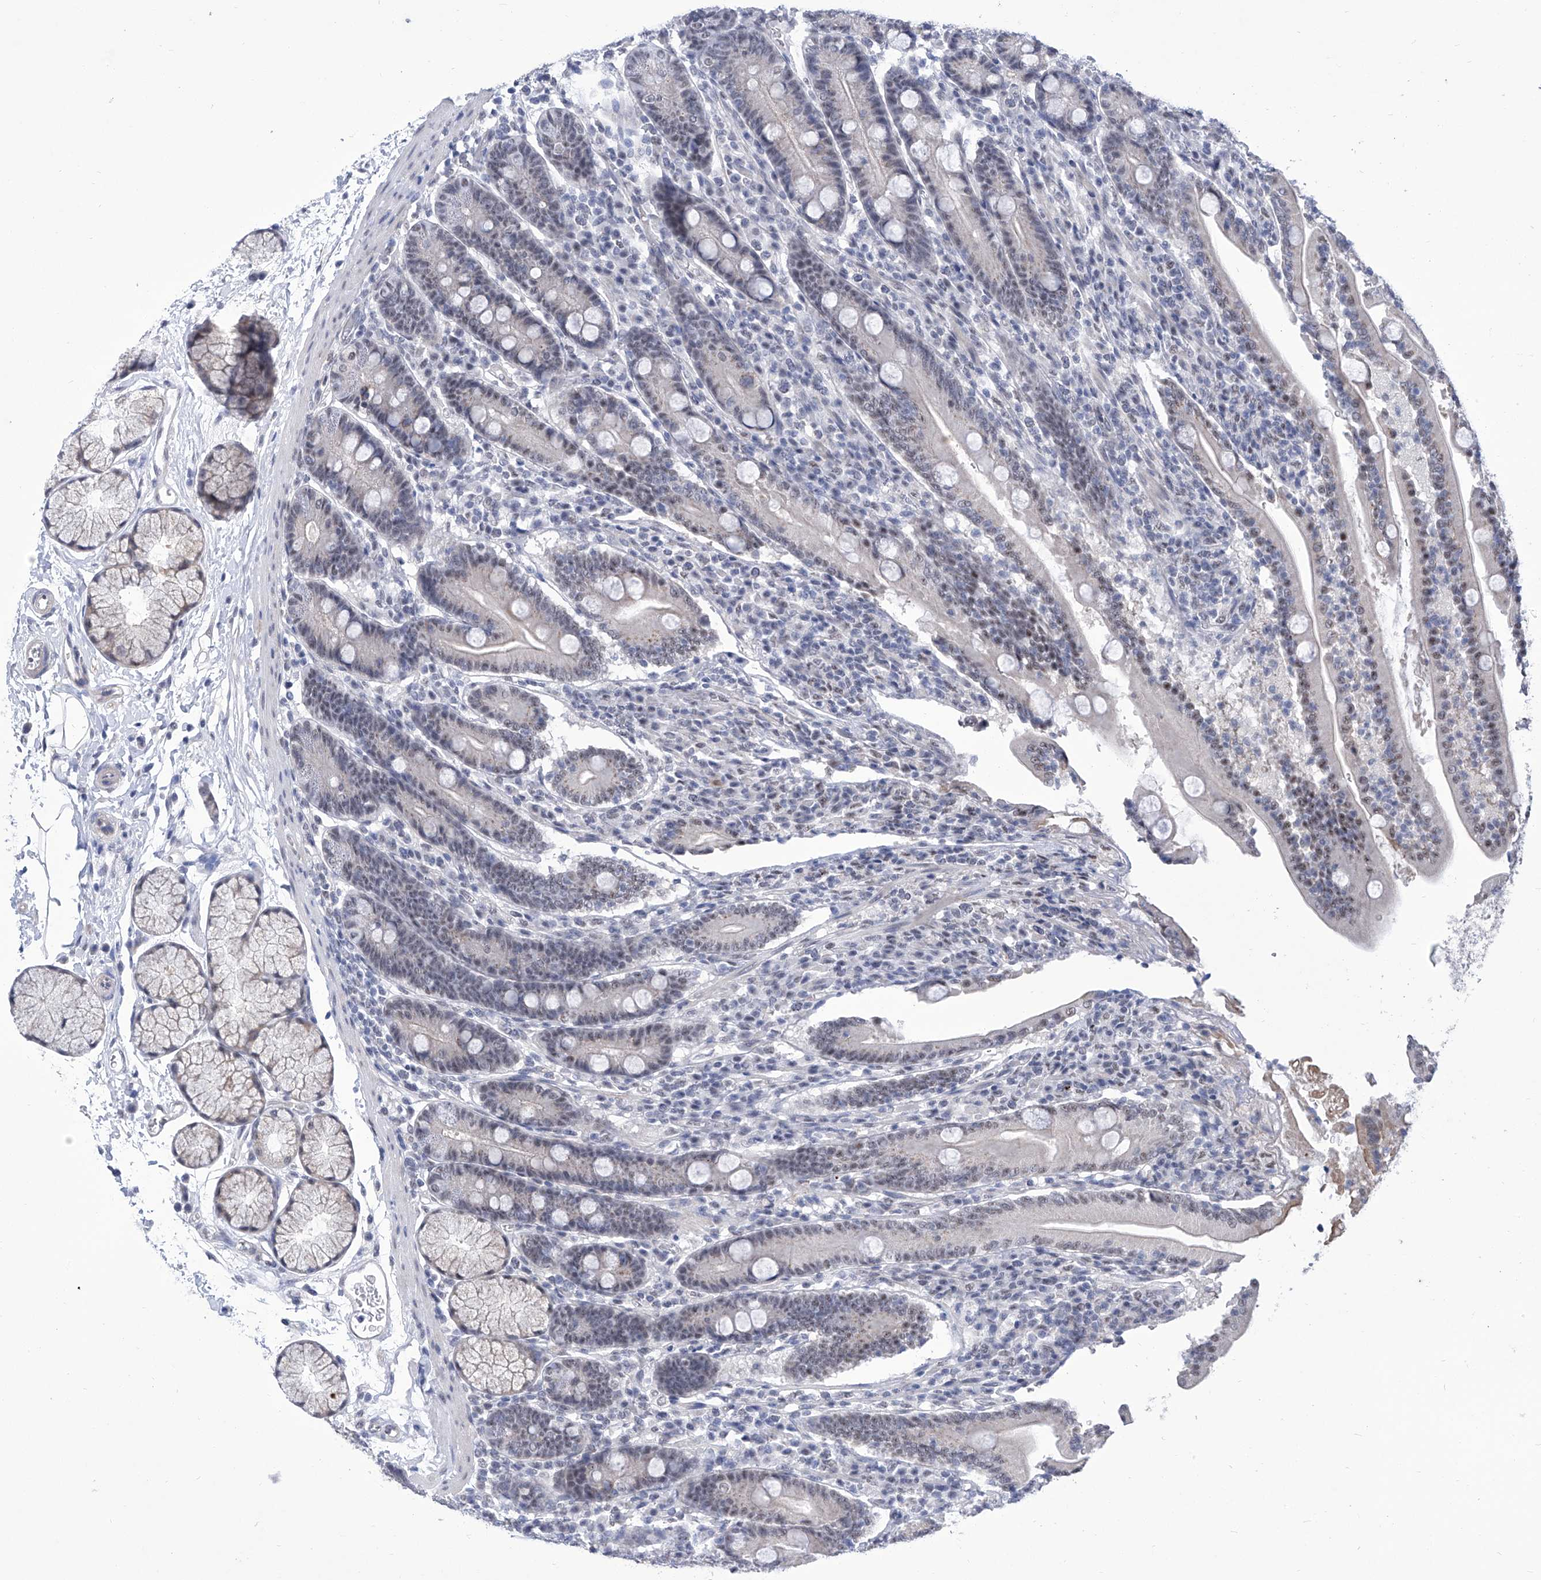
{"staining": {"intensity": "moderate", "quantity": "<25%", "location": "nuclear"}, "tissue": "duodenum", "cell_type": "Glandular cells", "image_type": "normal", "snomed": [{"axis": "morphology", "description": "Normal tissue, NOS"}, {"axis": "topography", "description": "Duodenum"}], "caption": "Immunohistochemistry micrograph of benign duodenum: human duodenum stained using IHC reveals low levels of moderate protein expression localized specifically in the nuclear of glandular cells, appearing as a nuclear brown color.", "gene": "SART1", "patient": {"sex": "male", "age": 35}}